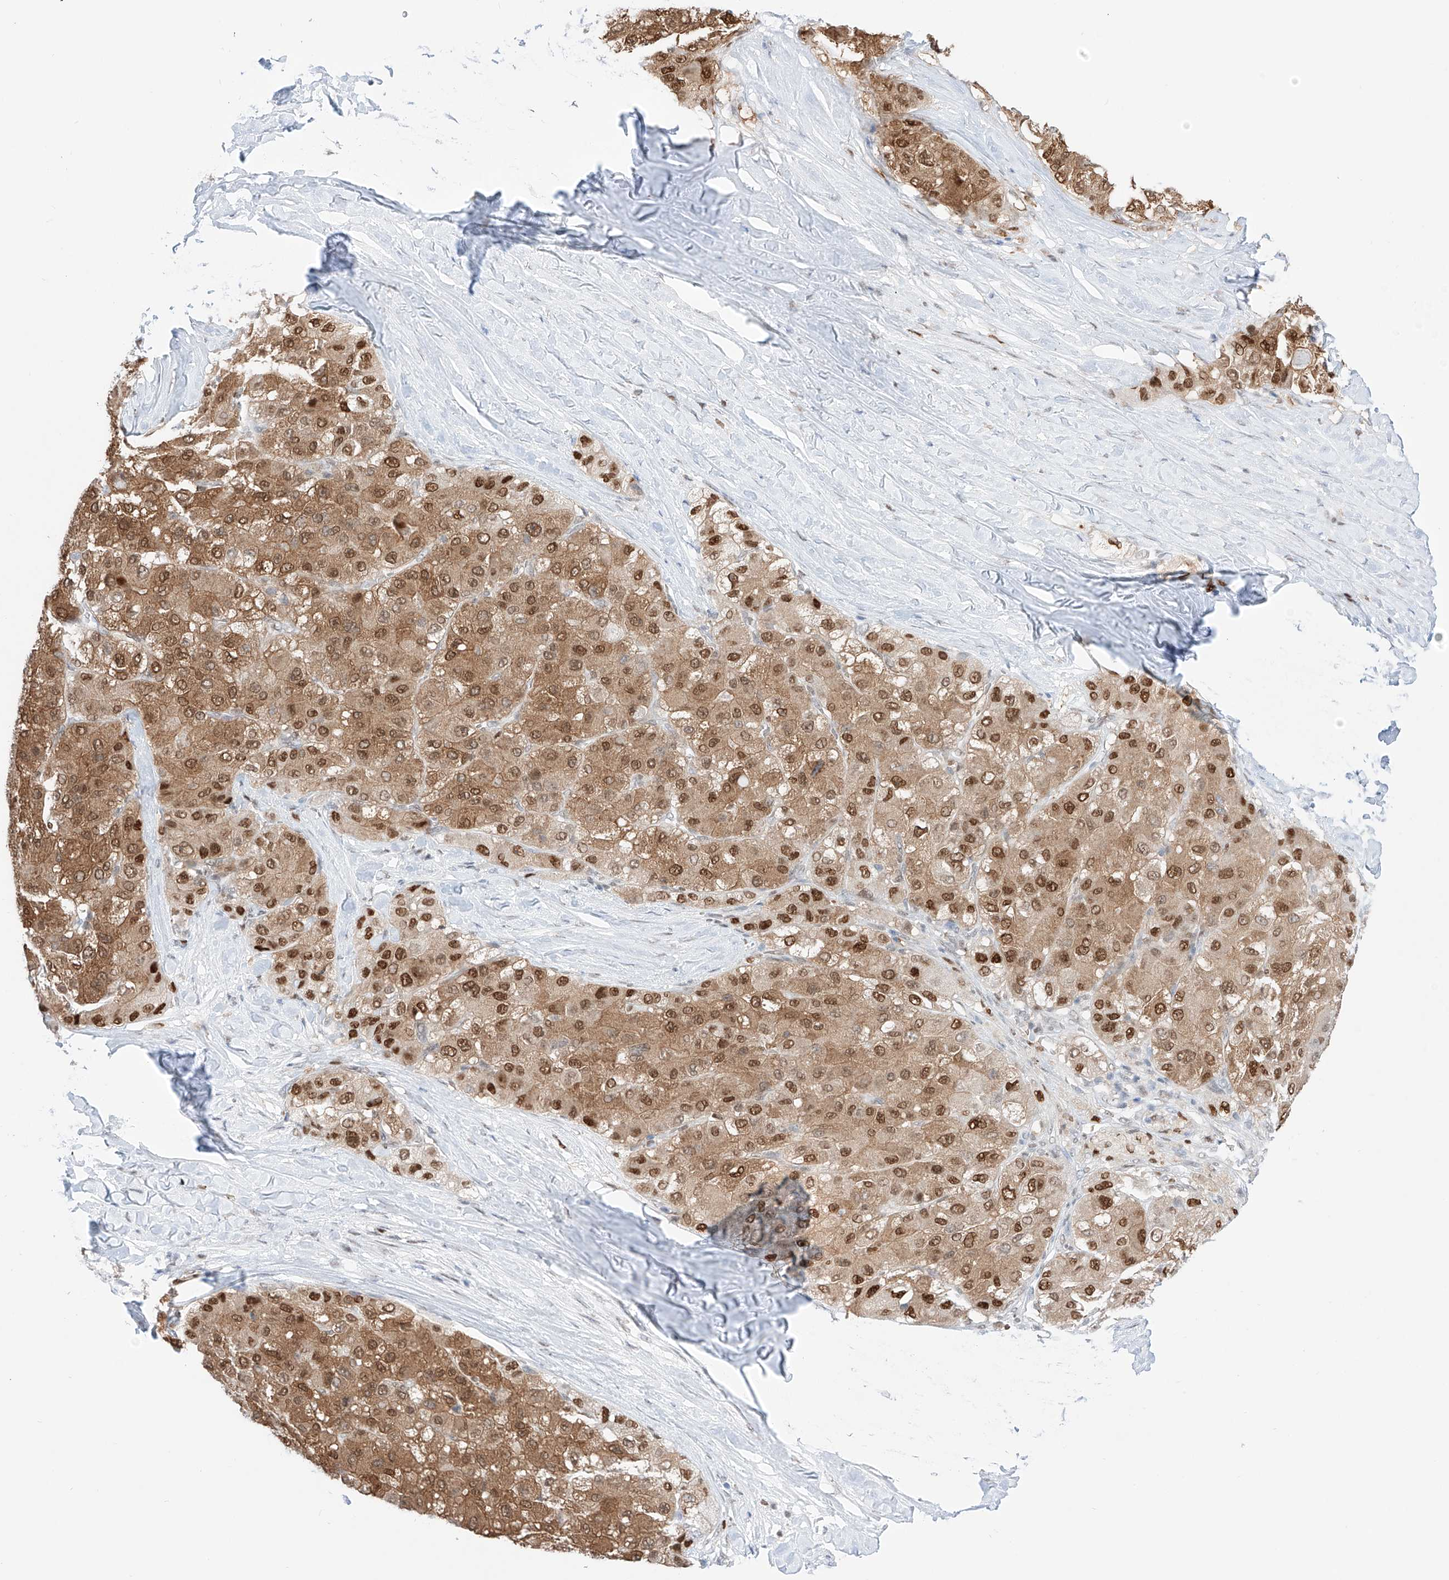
{"staining": {"intensity": "strong", "quantity": ">75%", "location": "cytoplasmic/membranous,nuclear"}, "tissue": "liver cancer", "cell_type": "Tumor cells", "image_type": "cancer", "snomed": [{"axis": "morphology", "description": "Carcinoma, Hepatocellular, NOS"}, {"axis": "topography", "description": "Liver"}], "caption": "Immunohistochemistry (IHC) staining of hepatocellular carcinoma (liver), which demonstrates high levels of strong cytoplasmic/membranous and nuclear staining in about >75% of tumor cells indicating strong cytoplasmic/membranous and nuclear protein positivity. The staining was performed using DAB (3,3'-diaminobenzidine) (brown) for protein detection and nuclei were counterstained in hematoxylin (blue).", "gene": "APIP", "patient": {"sex": "male", "age": 80}}